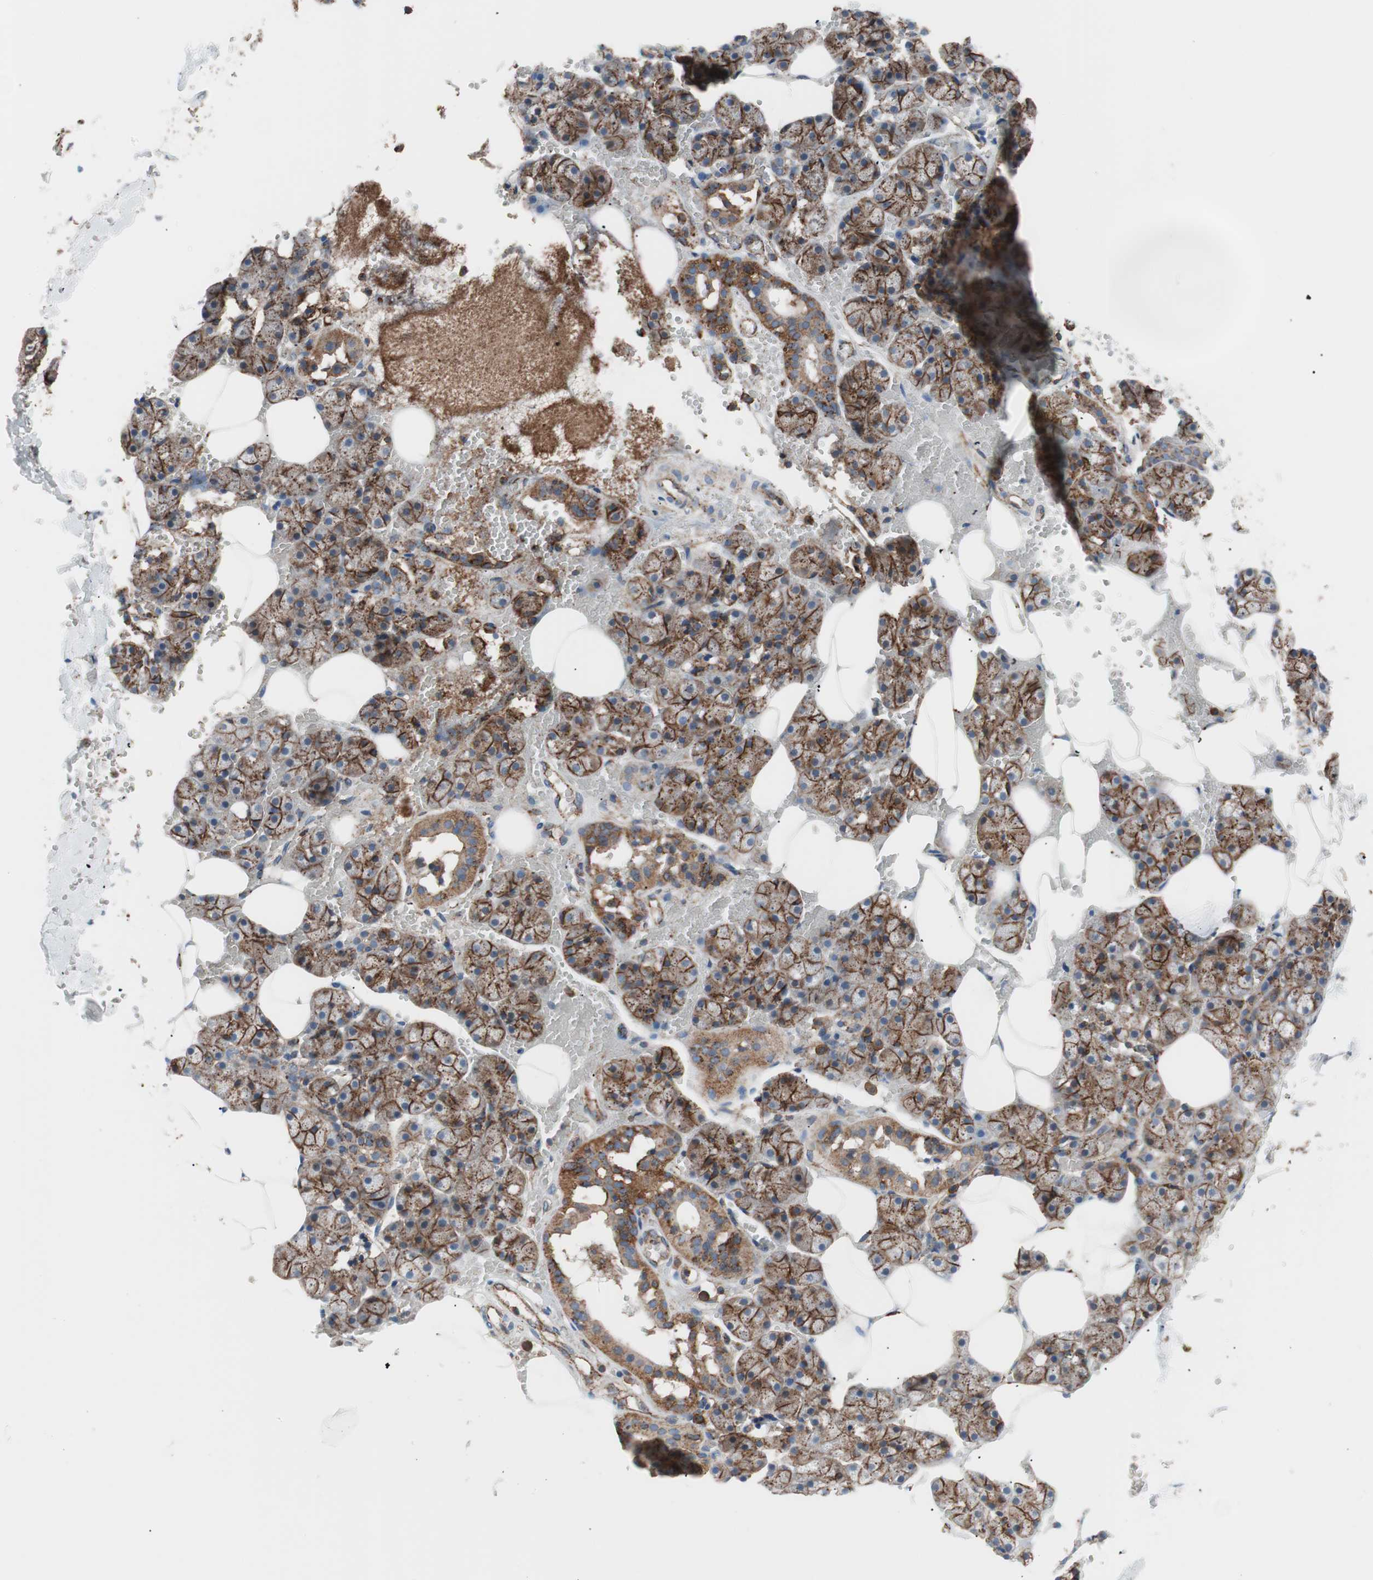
{"staining": {"intensity": "moderate", "quantity": ">75%", "location": "cytoplasmic/membranous"}, "tissue": "salivary gland", "cell_type": "Glandular cells", "image_type": "normal", "snomed": [{"axis": "morphology", "description": "Normal tissue, NOS"}, {"axis": "topography", "description": "Salivary gland"}], "caption": "The image exhibits a brown stain indicating the presence of a protein in the cytoplasmic/membranous of glandular cells in salivary gland.", "gene": "FLOT2", "patient": {"sex": "male", "age": 62}}